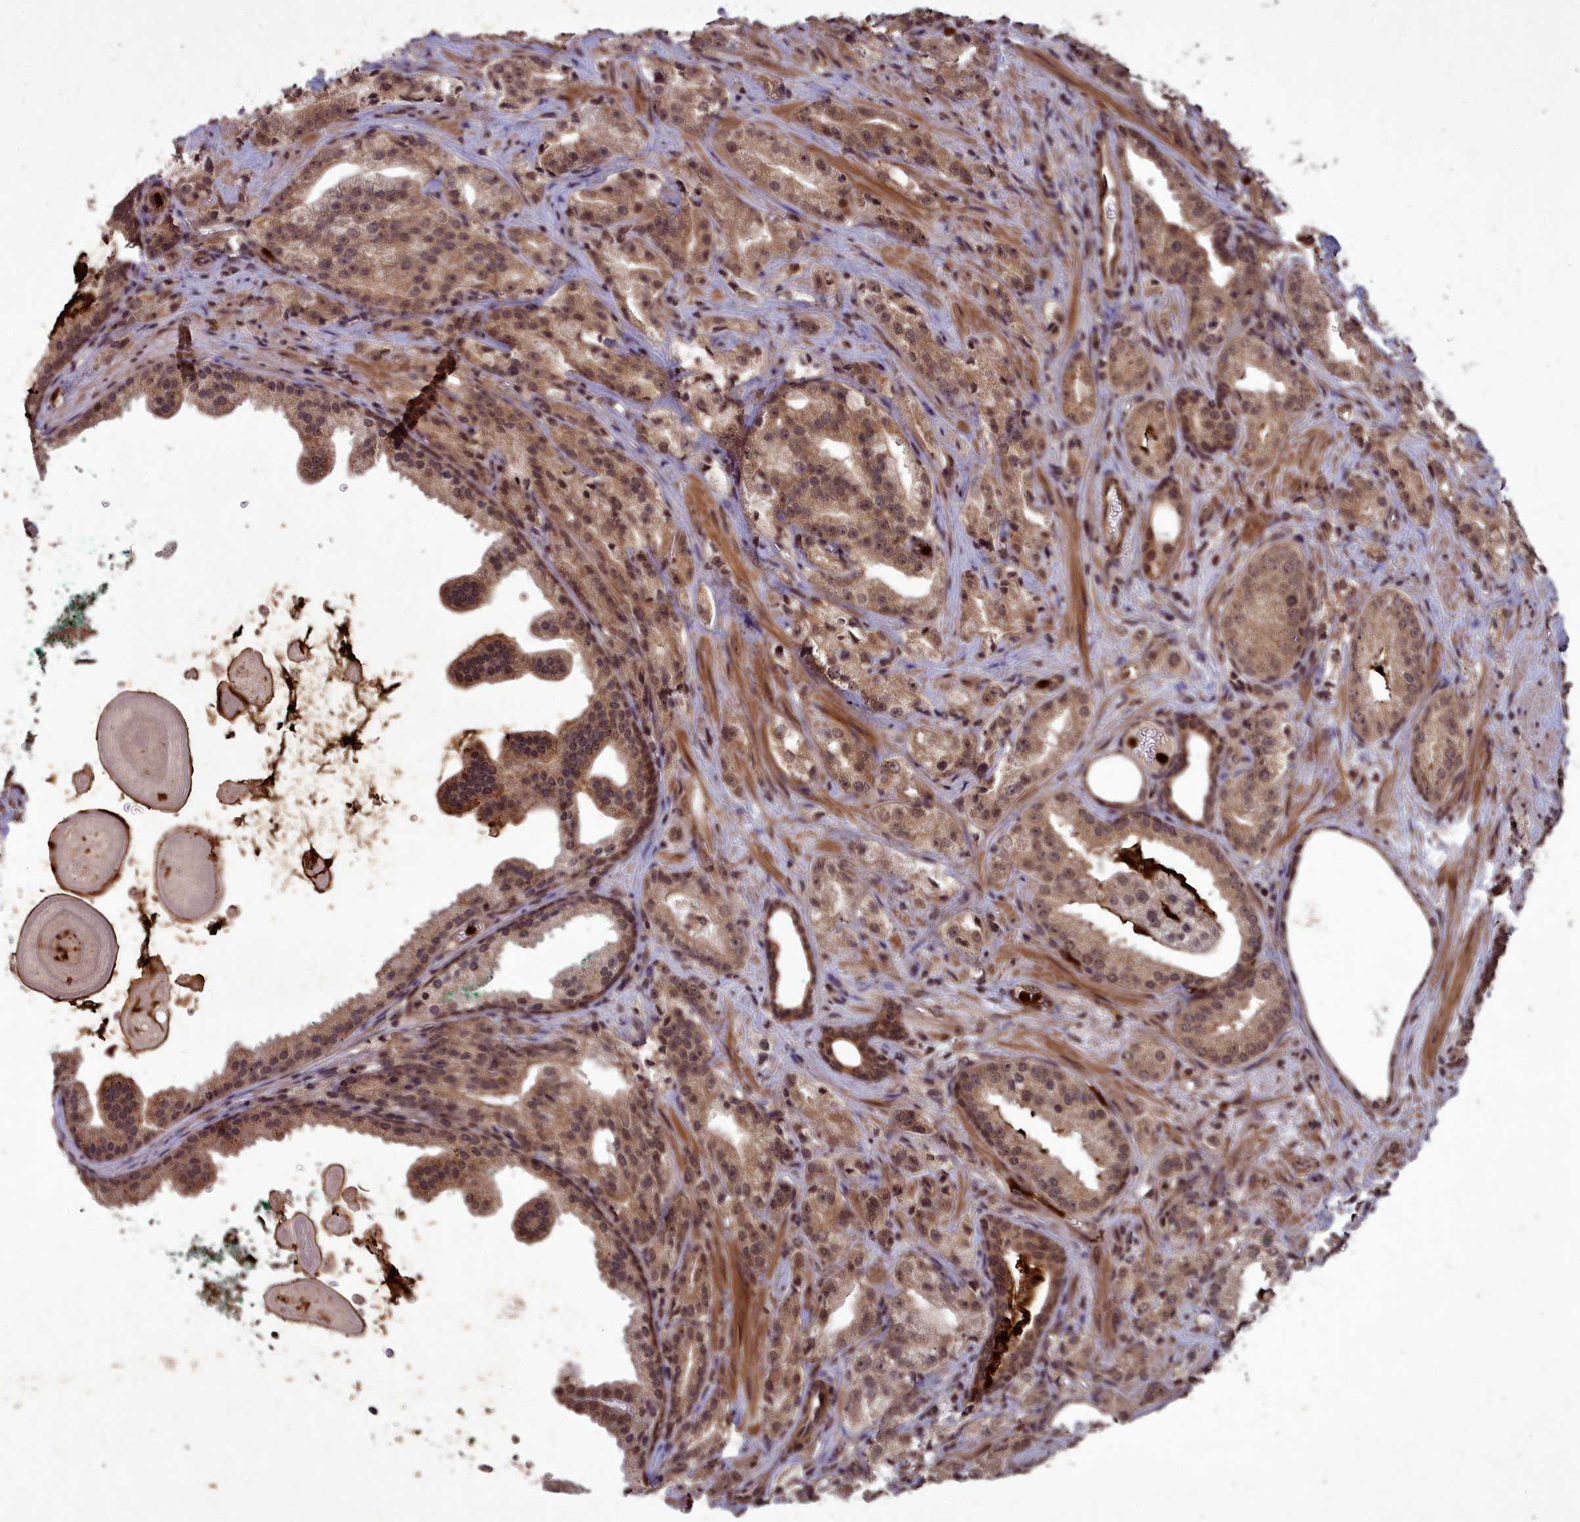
{"staining": {"intensity": "moderate", "quantity": ">75%", "location": "cytoplasmic/membranous,nuclear"}, "tissue": "prostate cancer", "cell_type": "Tumor cells", "image_type": "cancer", "snomed": [{"axis": "morphology", "description": "Adenocarcinoma, High grade"}, {"axis": "topography", "description": "Prostate"}], "caption": "Immunohistochemical staining of prostate cancer displays medium levels of moderate cytoplasmic/membranous and nuclear staining in approximately >75% of tumor cells.", "gene": "SRMS", "patient": {"sex": "male", "age": 64}}